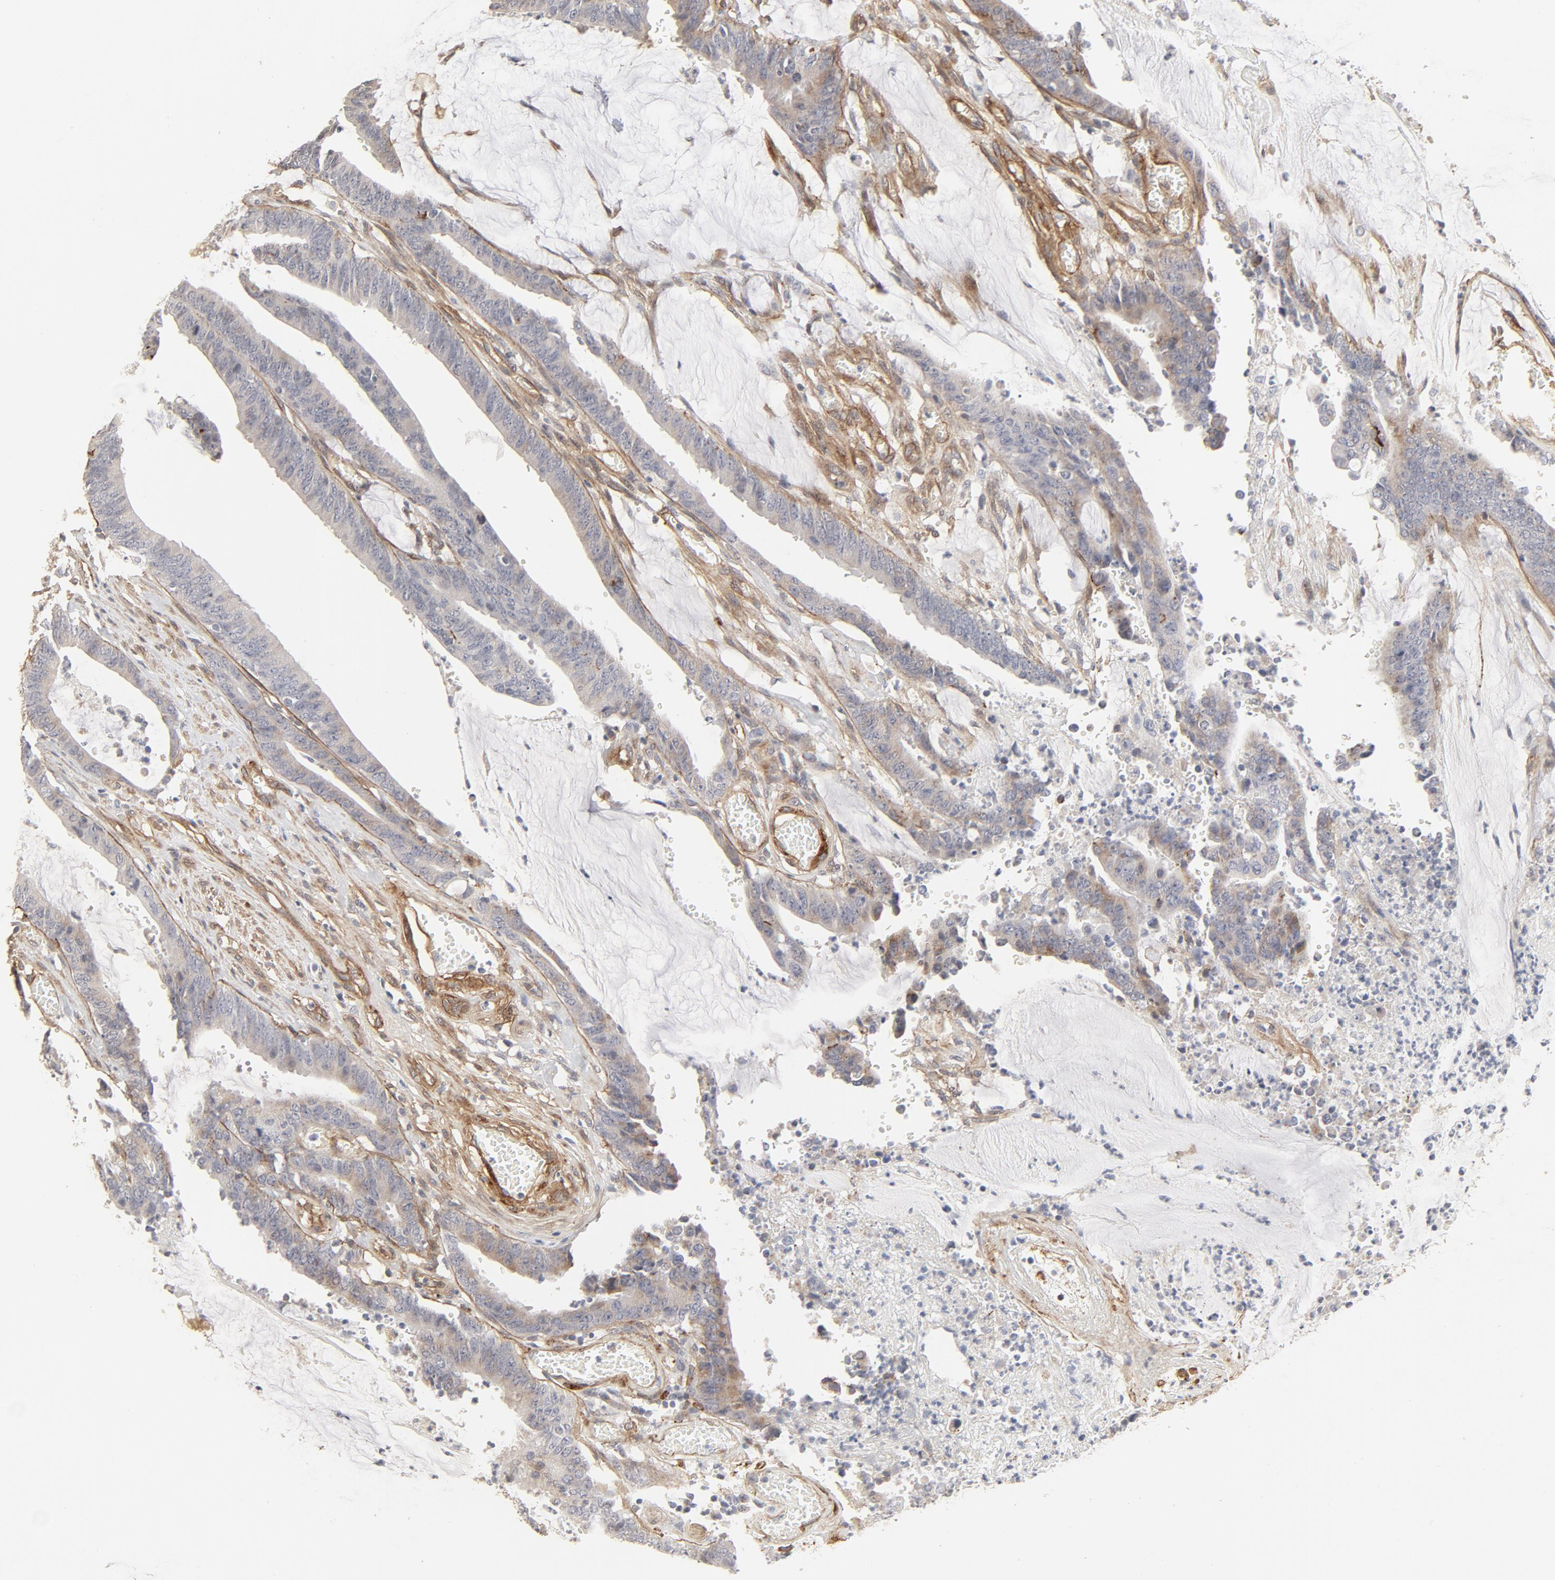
{"staining": {"intensity": "negative", "quantity": "none", "location": "none"}, "tissue": "colorectal cancer", "cell_type": "Tumor cells", "image_type": "cancer", "snomed": [{"axis": "morphology", "description": "Adenocarcinoma, NOS"}, {"axis": "topography", "description": "Rectum"}], "caption": "Immunohistochemistry (IHC) photomicrograph of human adenocarcinoma (colorectal) stained for a protein (brown), which demonstrates no expression in tumor cells.", "gene": "MAGED4", "patient": {"sex": "female", "age": 66}}